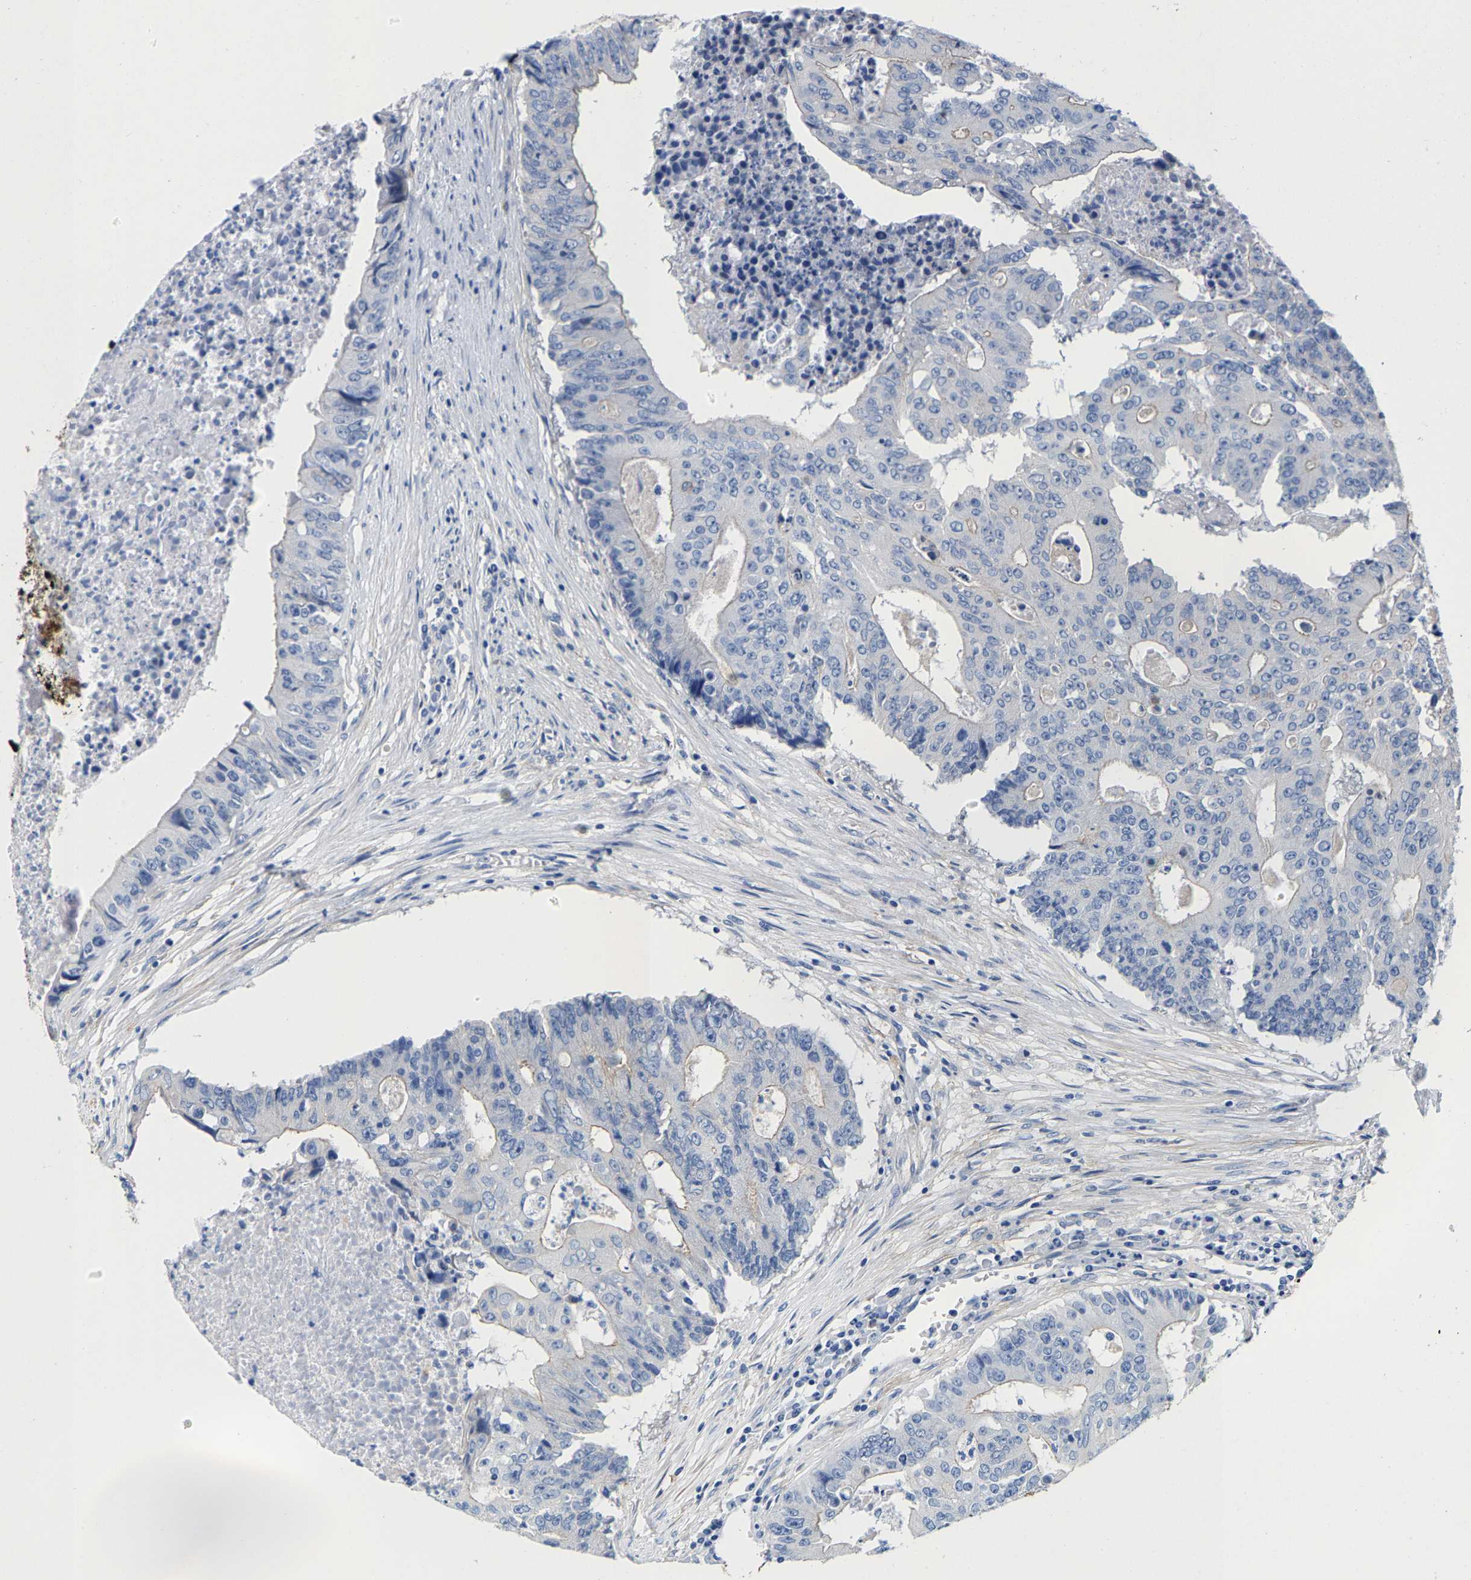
{"staining": {"intensity": "negative", "quantity": "none", "location": "none"}, "tissue": "colorectal cancer", "cell_type": "Tumor cells", "image_type": "cancer", "snomed": [{"axis": "morphology", "description": "Adenocarcinoma, NOS"}, {"axis": "topography", "description": "Colon"}], "caption": "Immunohistochemistry image of neoplastic tissue: human colorectal cancer stained with DAB (3,3'-diaminobenzidine) reveals no significant protein positivity in tumor cells. The staining is performed using DAB (3,3'-diaminobenzidine) brown chromogen with nuclei counter-stained in using hematoxylin.", "gene": "DSCAM", "patient": {"sex": "male", "age": 87}}